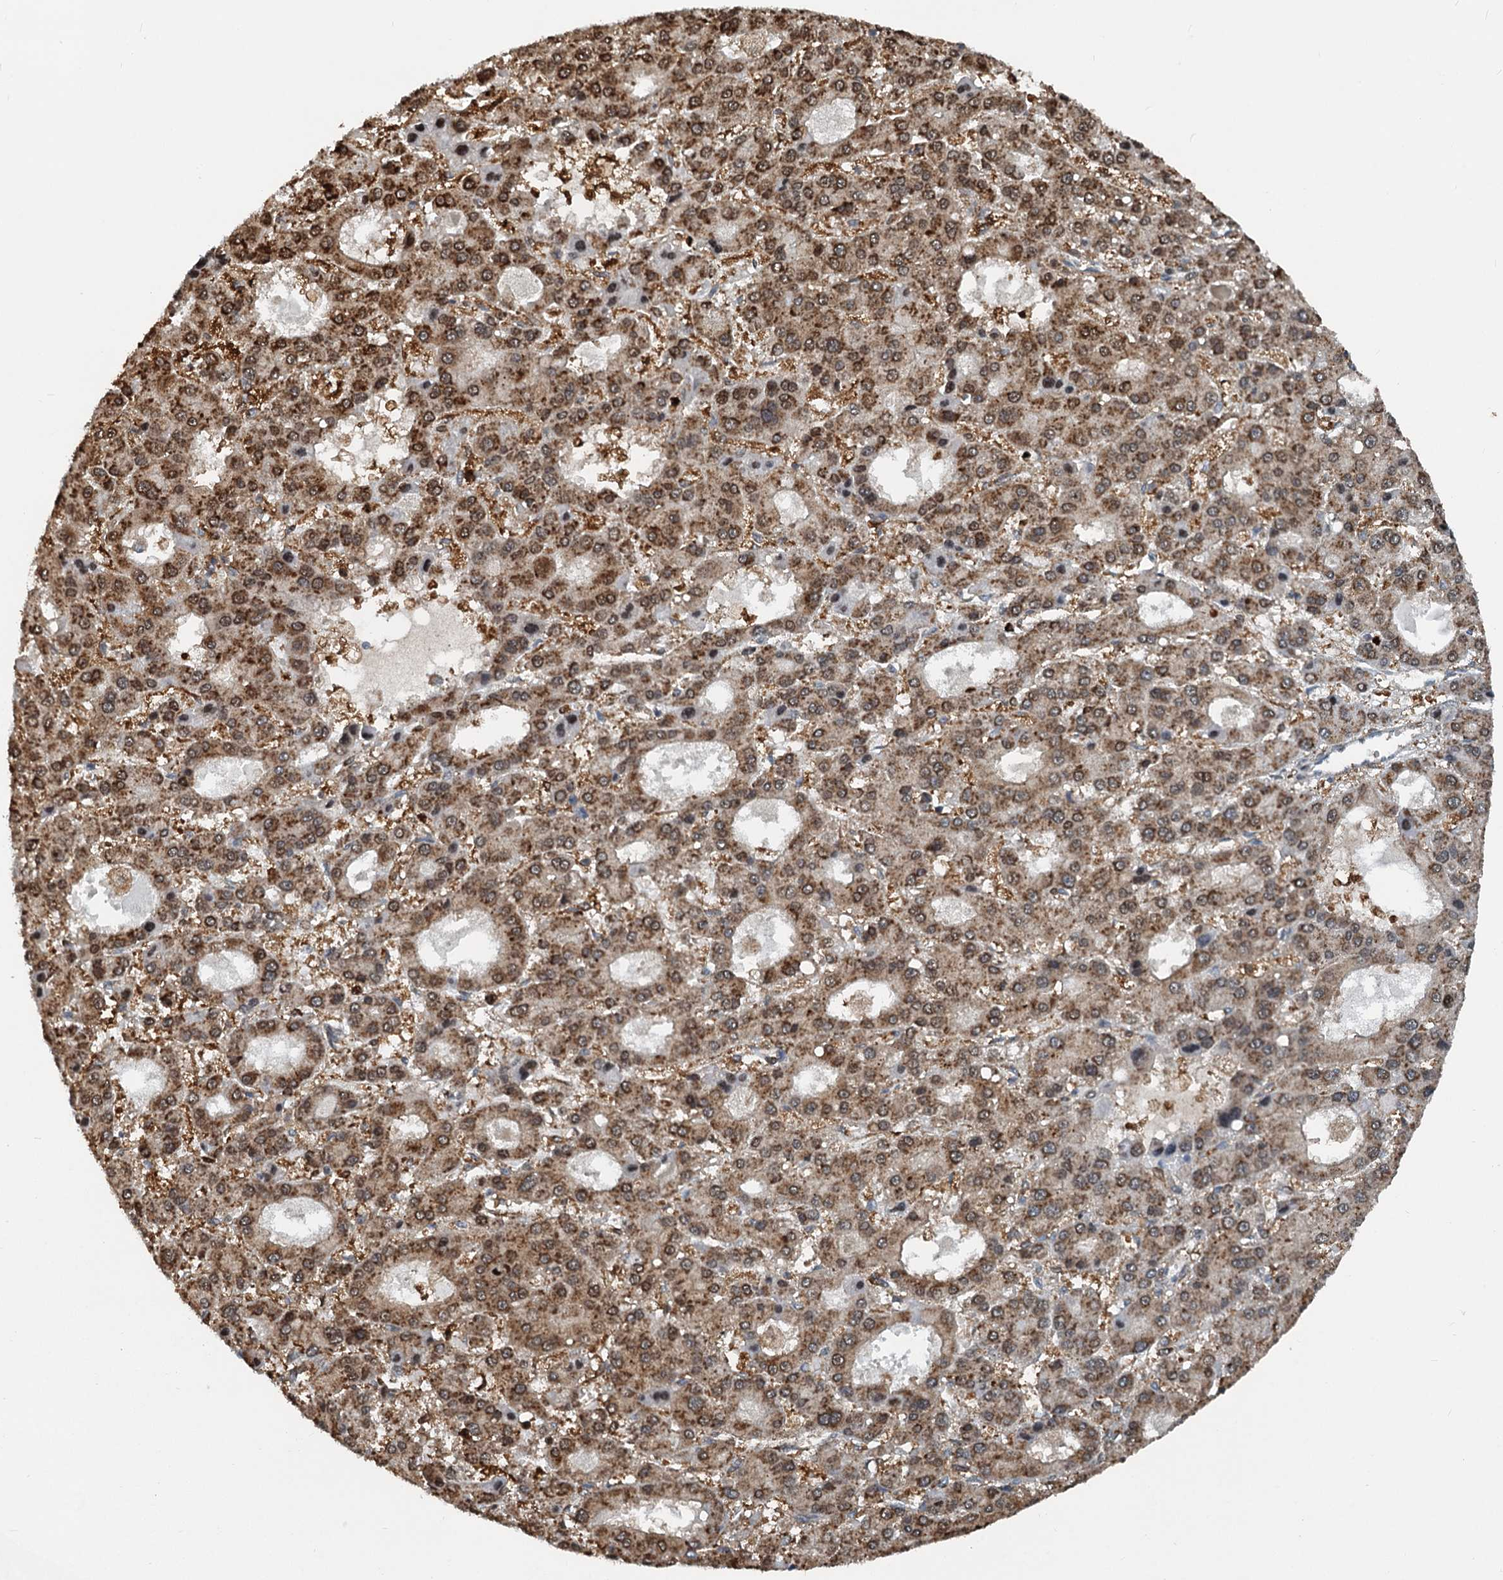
{"staining": {"intensity": "strong", "quantity": ">75%", "location": "cytoplasmic/membranous"}, "tissue": "liver cancer", "cell_type": "Tumor cells", "image_type": "cancer", "snomed": [{"axis": "morphology", "description": "Carcinoma, Hepatocellular, NOS"}, {"axis": "topography", "description": "Liver"}], "caption": "Human liver cancer stained with a protein marker exhibits strong staining in tumor cells.", "gene": "GPI", "patient": {"sex": "male", "age": 70}}